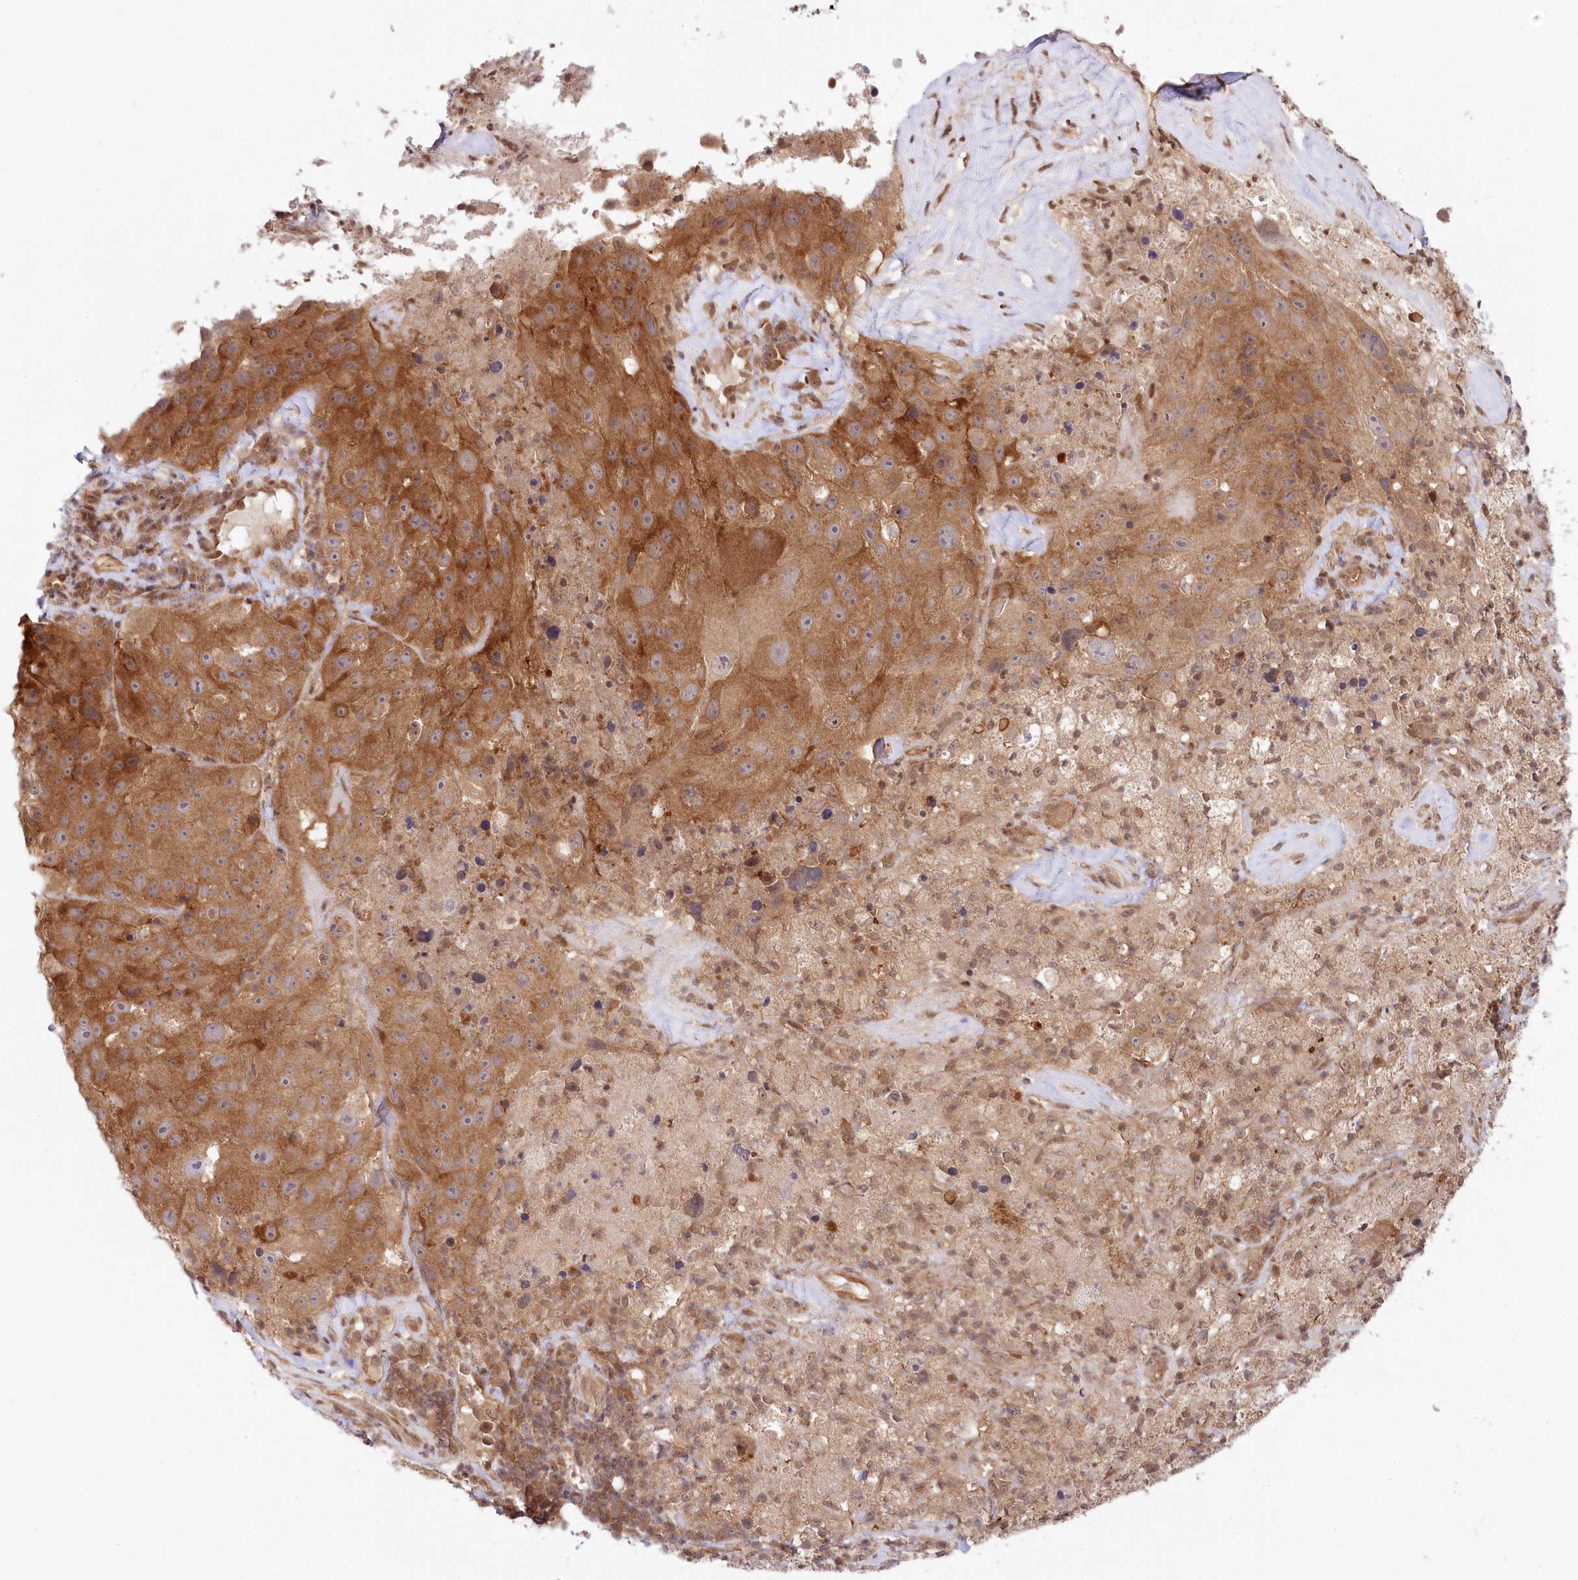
{"staining": {"intensity": "moderate", "quantity": ">75%", "location": "cytoplasmic/membranous"}, "tissue": "melanoma", "cell_type": "Tumor cells", "image_type": "cancer", "snomed": [{"axis": "morphology", "description": "Malignant melanoma, Metastatic site"}, {"axis": "topography", "description": "Lymph node"}], "caption": "This is a histology image of immunohistochemistry staining of malignant melanoma (metastatic site), which shows moderate positivity in the cytoplasmic/membranous of tumor cells.", "gene": "CCDC65", "patient": {"sex": "male", "age": 62}}